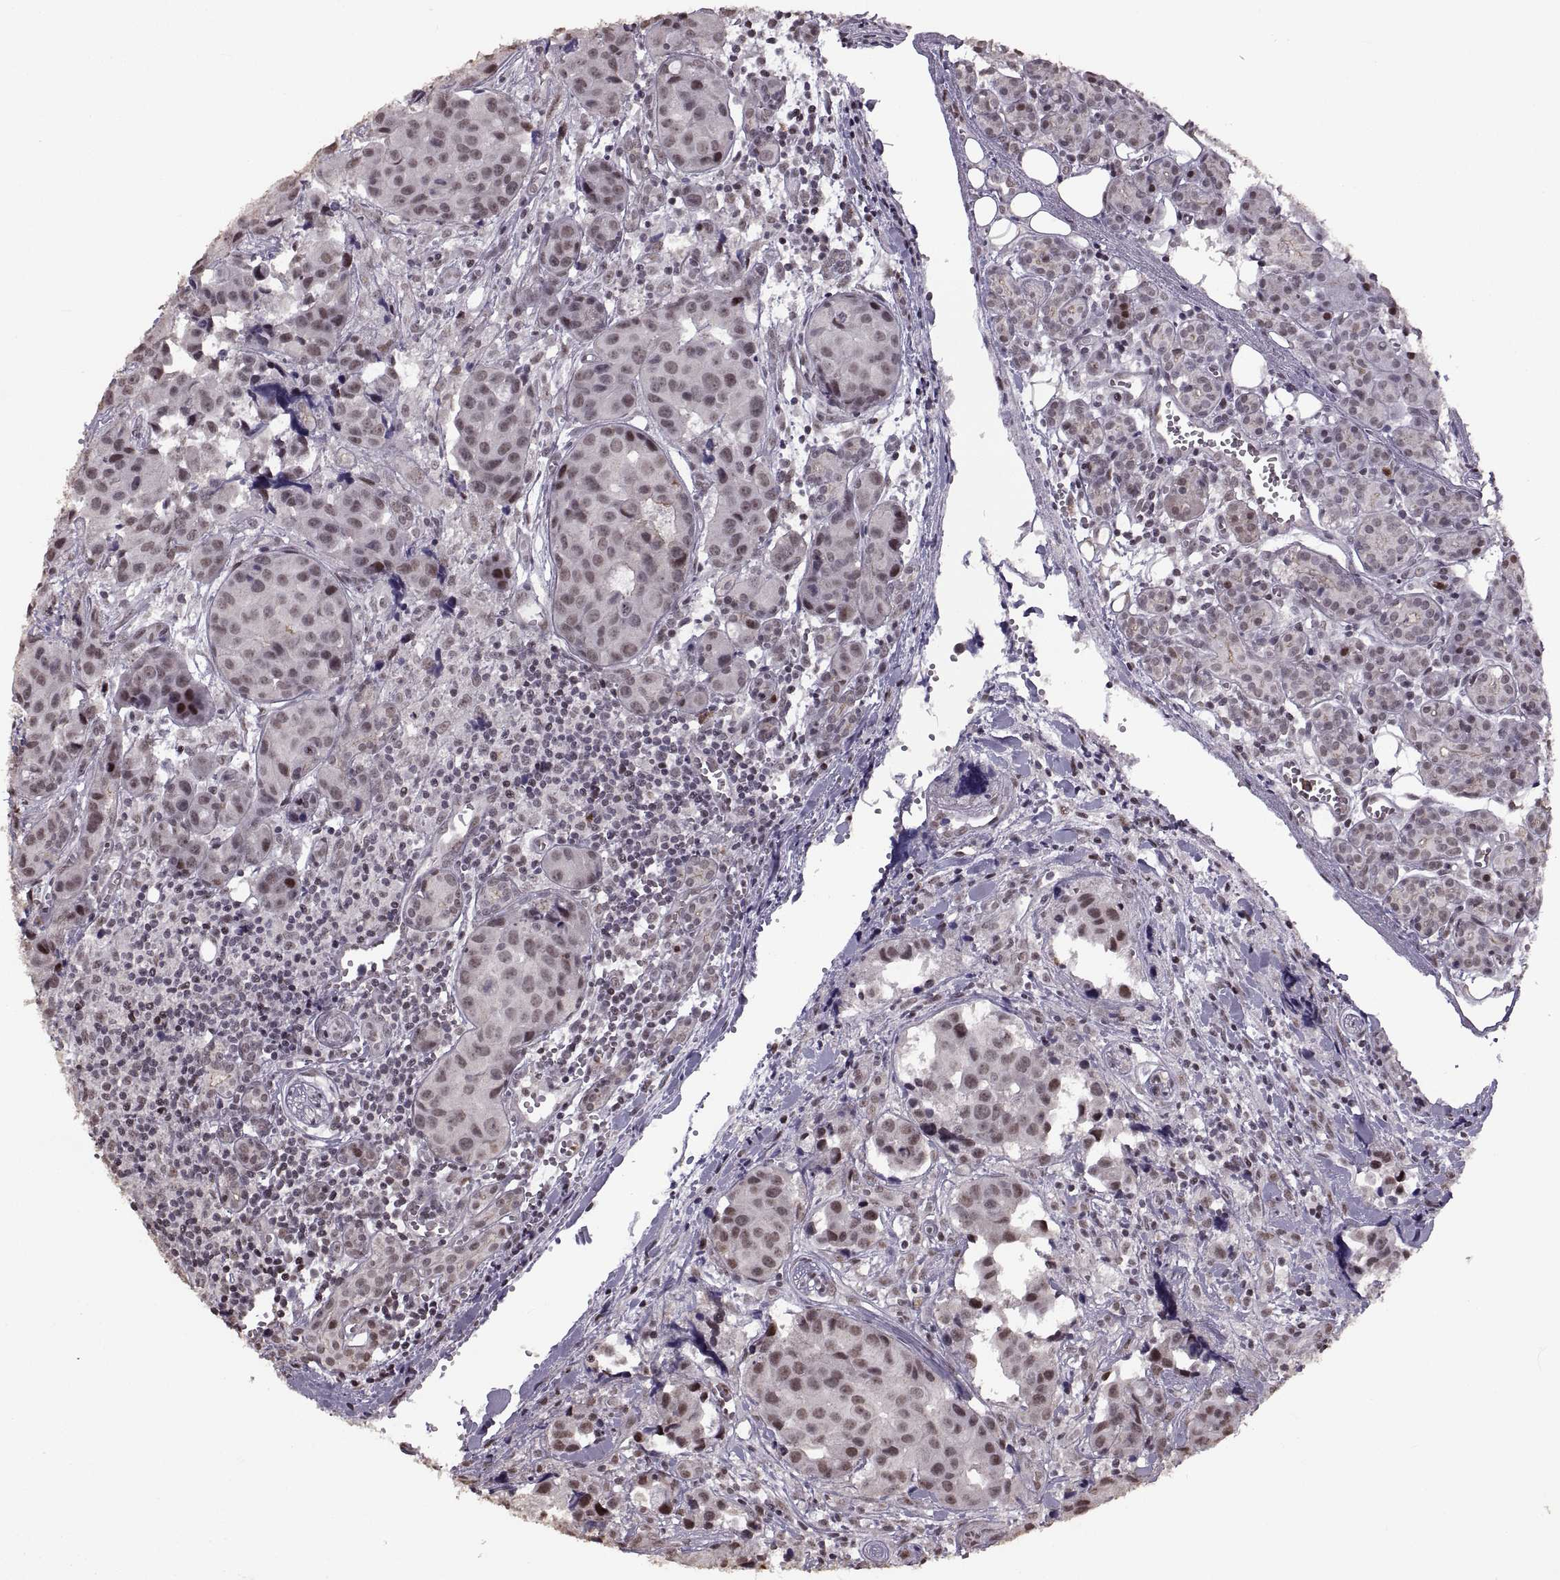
{"staining": {"intensity": "moderate", "quantity": "<25%", "location": "nuclear"}, "tissue": "head and neck cancer", "cell_type": "Tumor cells", "image_type": "cancer", "snomed": [{"axis": "morphology", "description": "Adenocarcinoma, NOS"}, {"axis": "topography", "description": "Head-Neck"}], "caption": "Head and neck adenocarcinoma tissue reveals moderate nuclear expression in about <25% of tumor cells", "gene": "PALS1", "patient": {"sex": "male", "age": 76}}